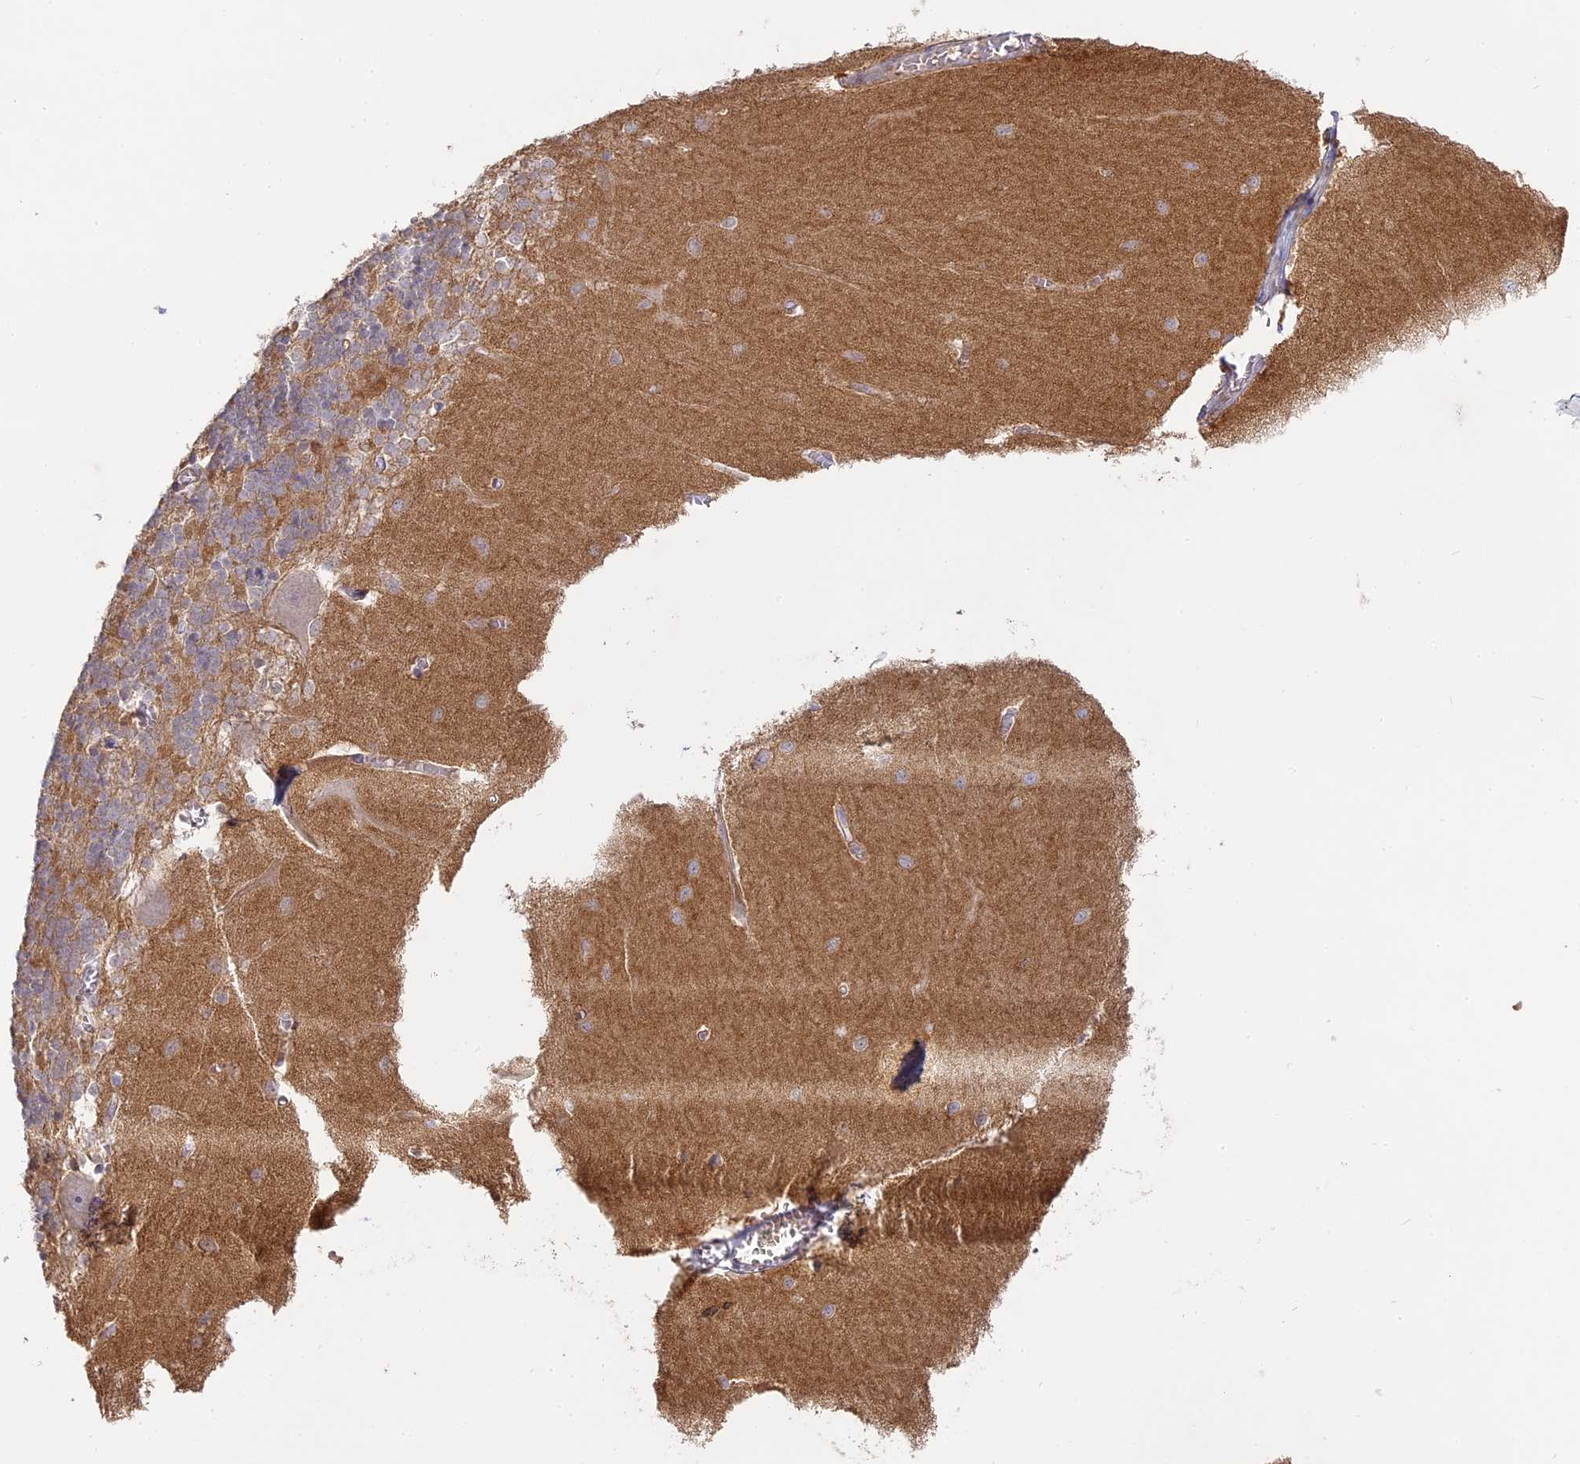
{"staining": {"intensity": "moderate", "quantity": "<25%", "location": "cytoplasmic/membranous"}, "tissue": "cerebellum", "cell_type": "Cells in granular layer", "image_type": "normal", "snomed": [{"axis": "morphology", "description": "Normal tissue, NOS"}, {"axis": "topography", "description": "Cerebellum"}], "caption": "A low amount of moderate cytoplasmic/membranous staining is identified in about <25% of cells in granular layer in unremarkable cerebellum.", "gene": "SFT2D2", "patient": {"sex": "male", "age": 37}}